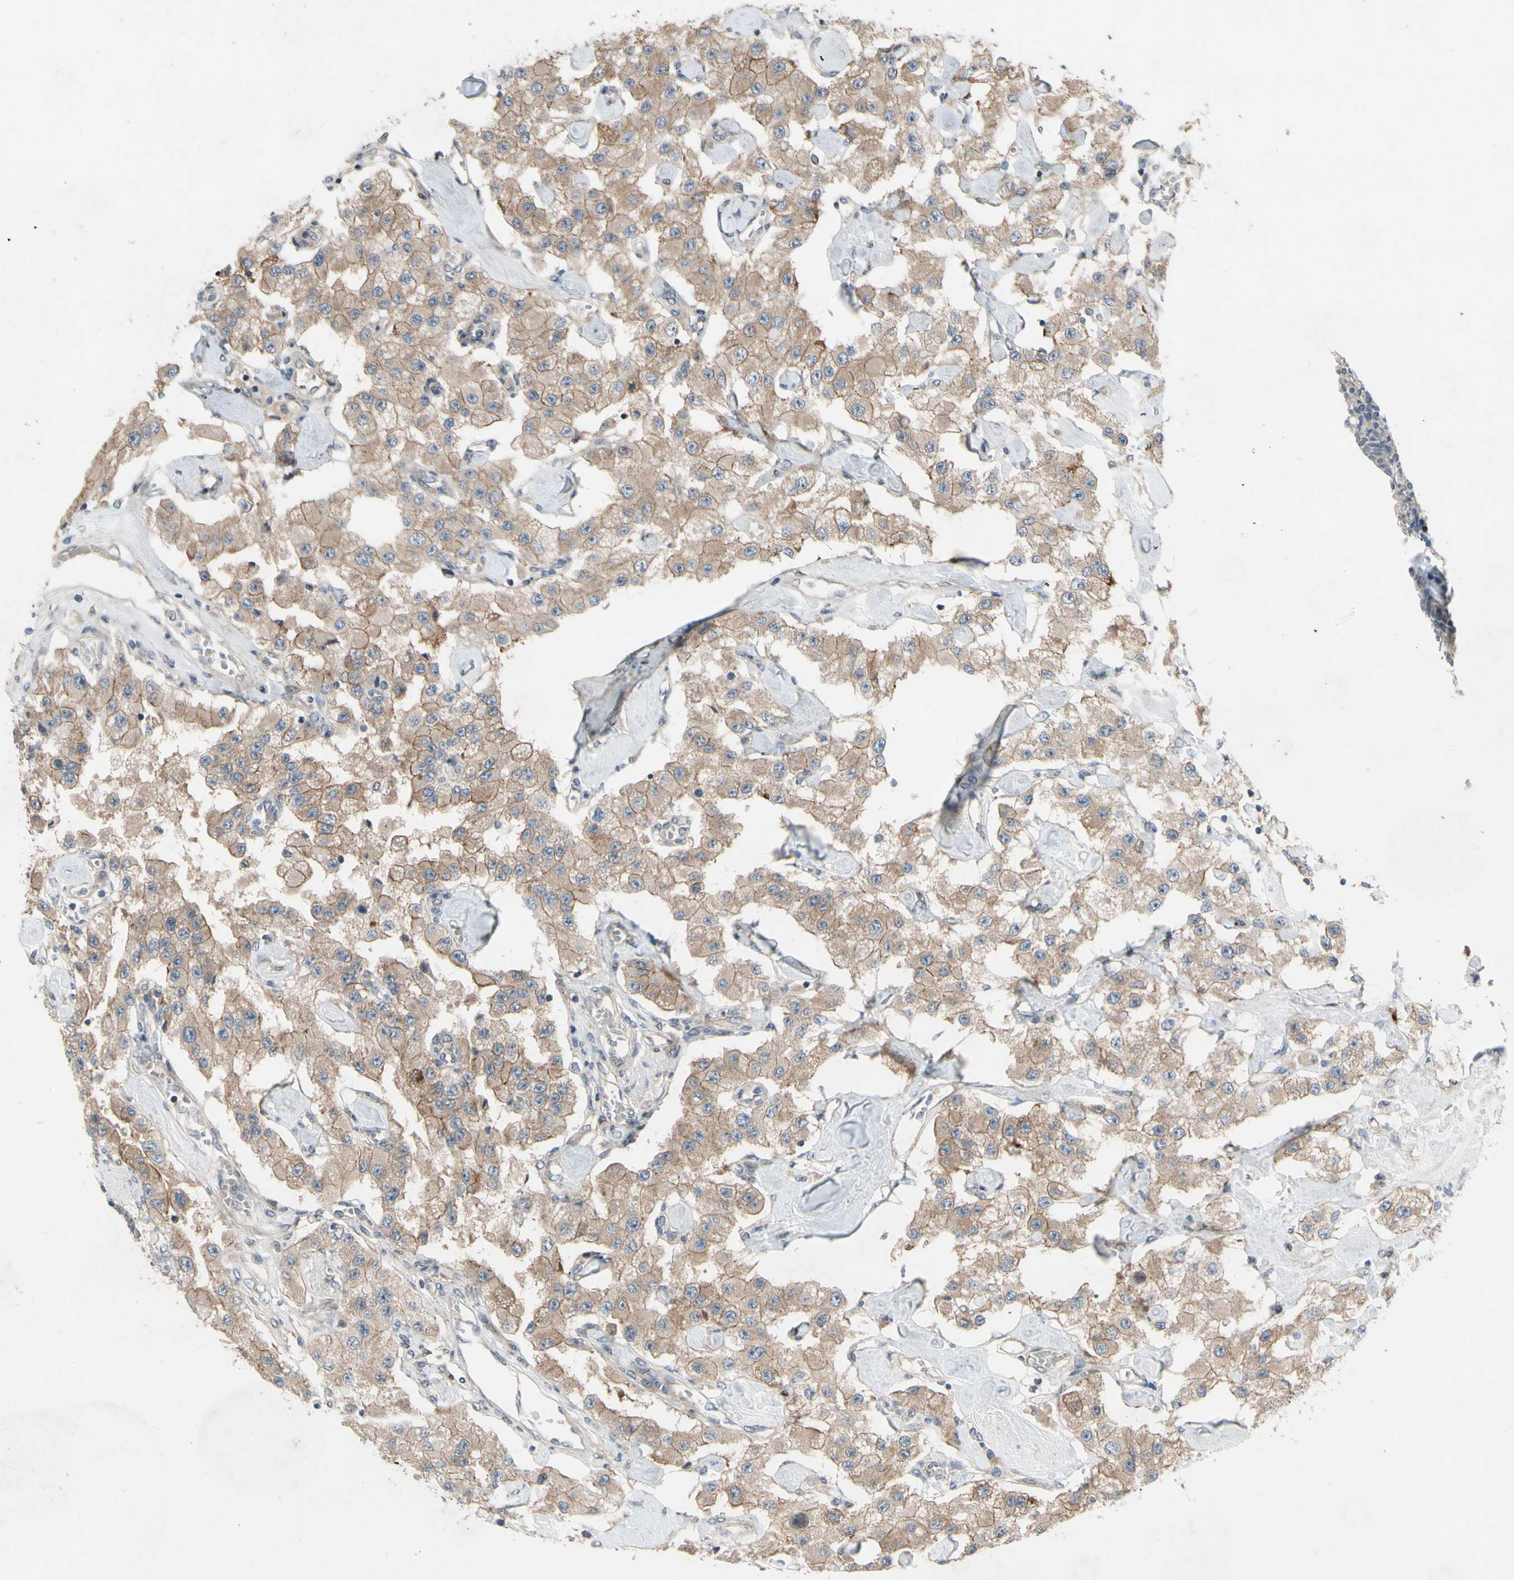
{"staining": {"intensity": "weak", "quantity": ">75%", "location": "cytoplasmic/membranous"}, "tissue": "carcinoid", "cell_type": "Tumor cells", "image_type": "cancer", "snomed": [{"axis": "morphology", "description": "Carcinoid, malignant, NOS"}, {"axis": "topography", "description": "Pancreas"}], "caption": "High-power microscopy captured an IHC image of carcinoid (malignant), revealing weak cytoplasmic/membranous expression in approximately >75% of tumor cells.", "gene": "ICAM5", "patient": {"sex": "male", "age": 41}}